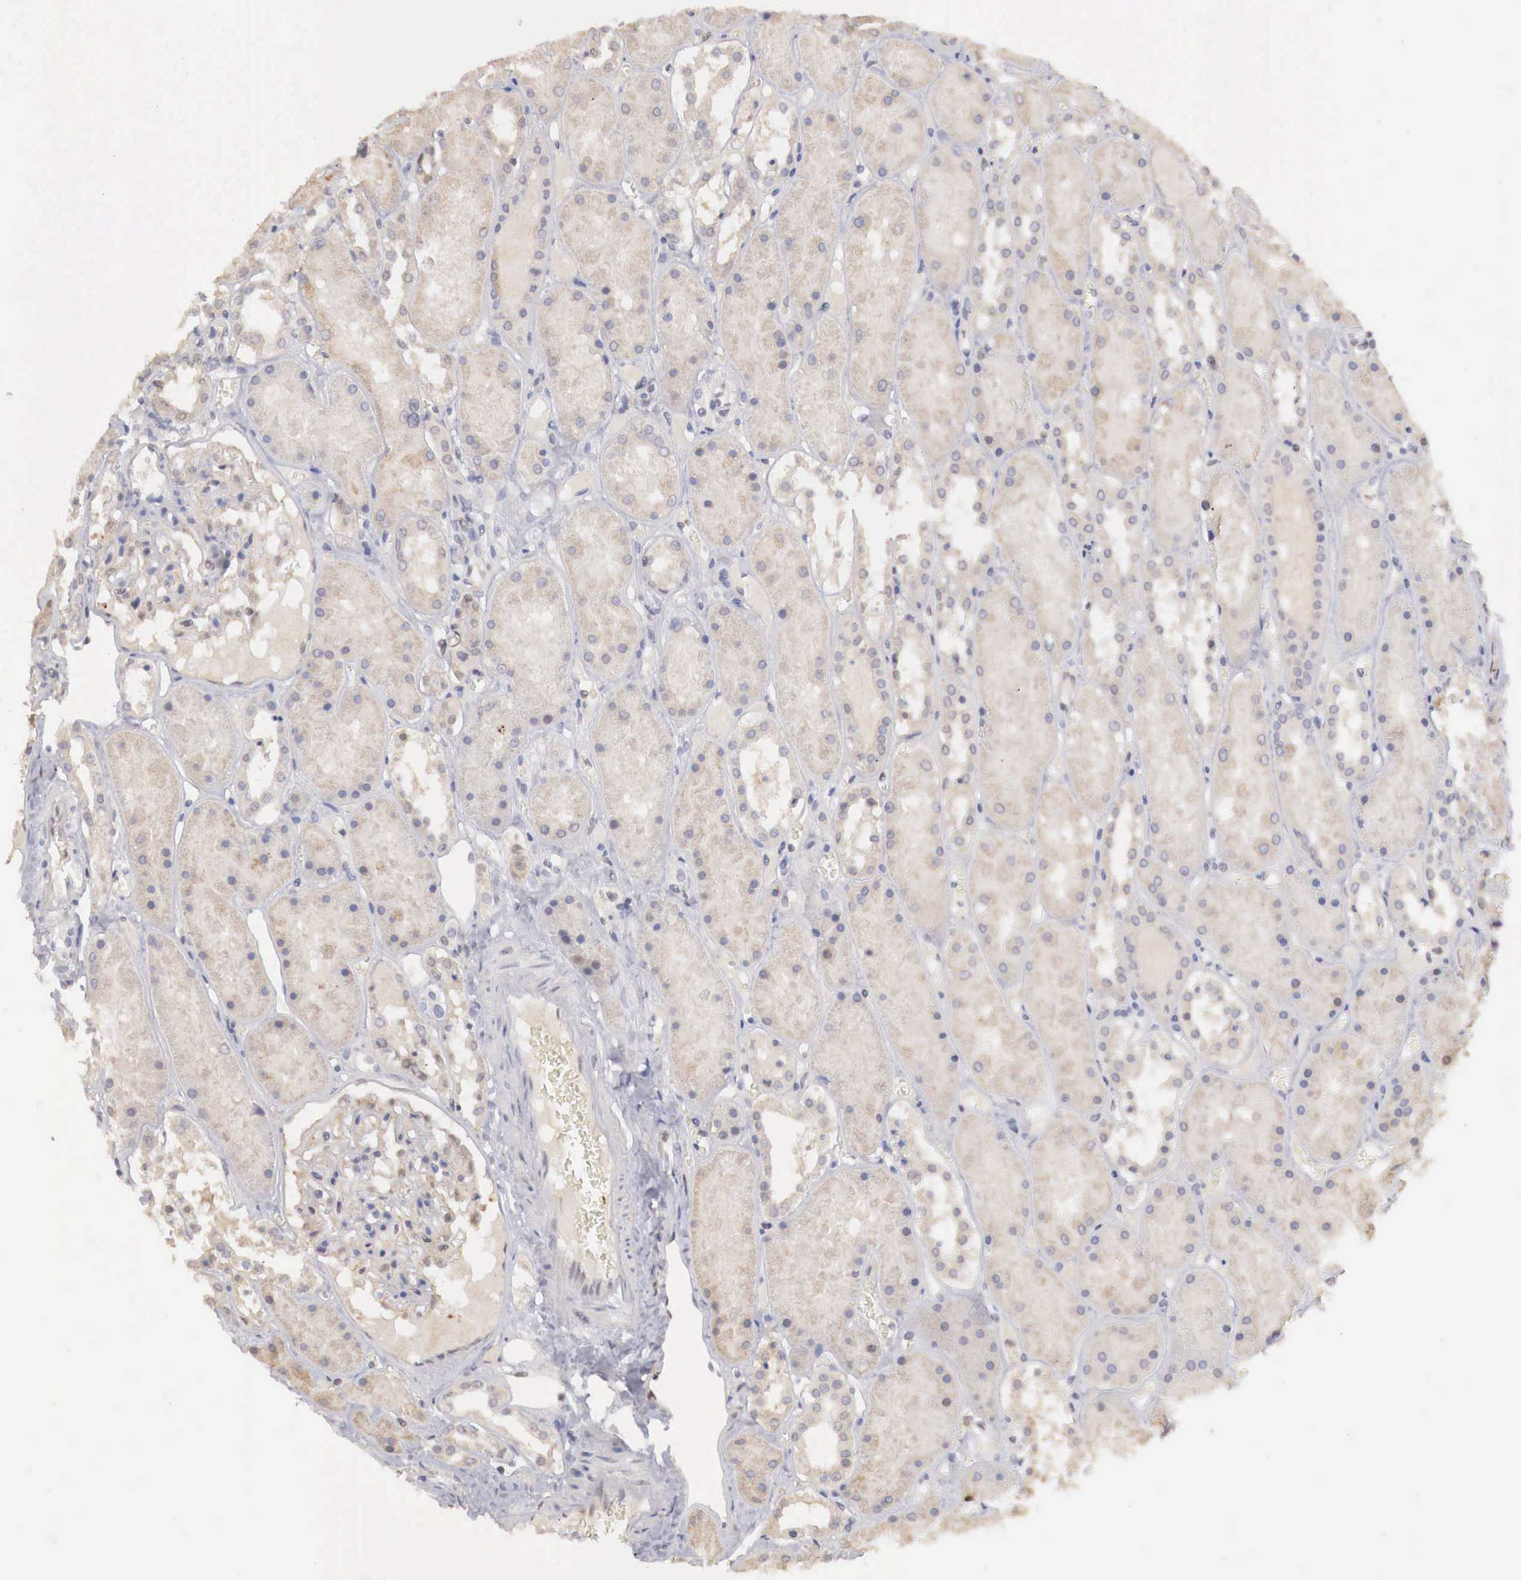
{"staining": {"intensity": "weak", "quantity": "25%-75%", "location": "cytoplasmic/membranous"}, "tissue": "kidney", "cell_type": "Cells in glomeruli", "image_type": "normal", "snomed": [{"axis": "morphology", "description": "Normal tissue, NOS"}, {"axis": "topography", "description": "Kidney"}], "caption": "A micrograph of human kidney stained for a protein exhibits weak cytoplasmic/membranous brown staining in cells in glomeruli. (Stains: DAB (3,3'-diaminobenzidine) in brown, nuclei in blue, Microscopy: brightfield microscopy at high magnification).", "gene": "TBC1D9", "patient": {"sex": "male", "age": 36}}